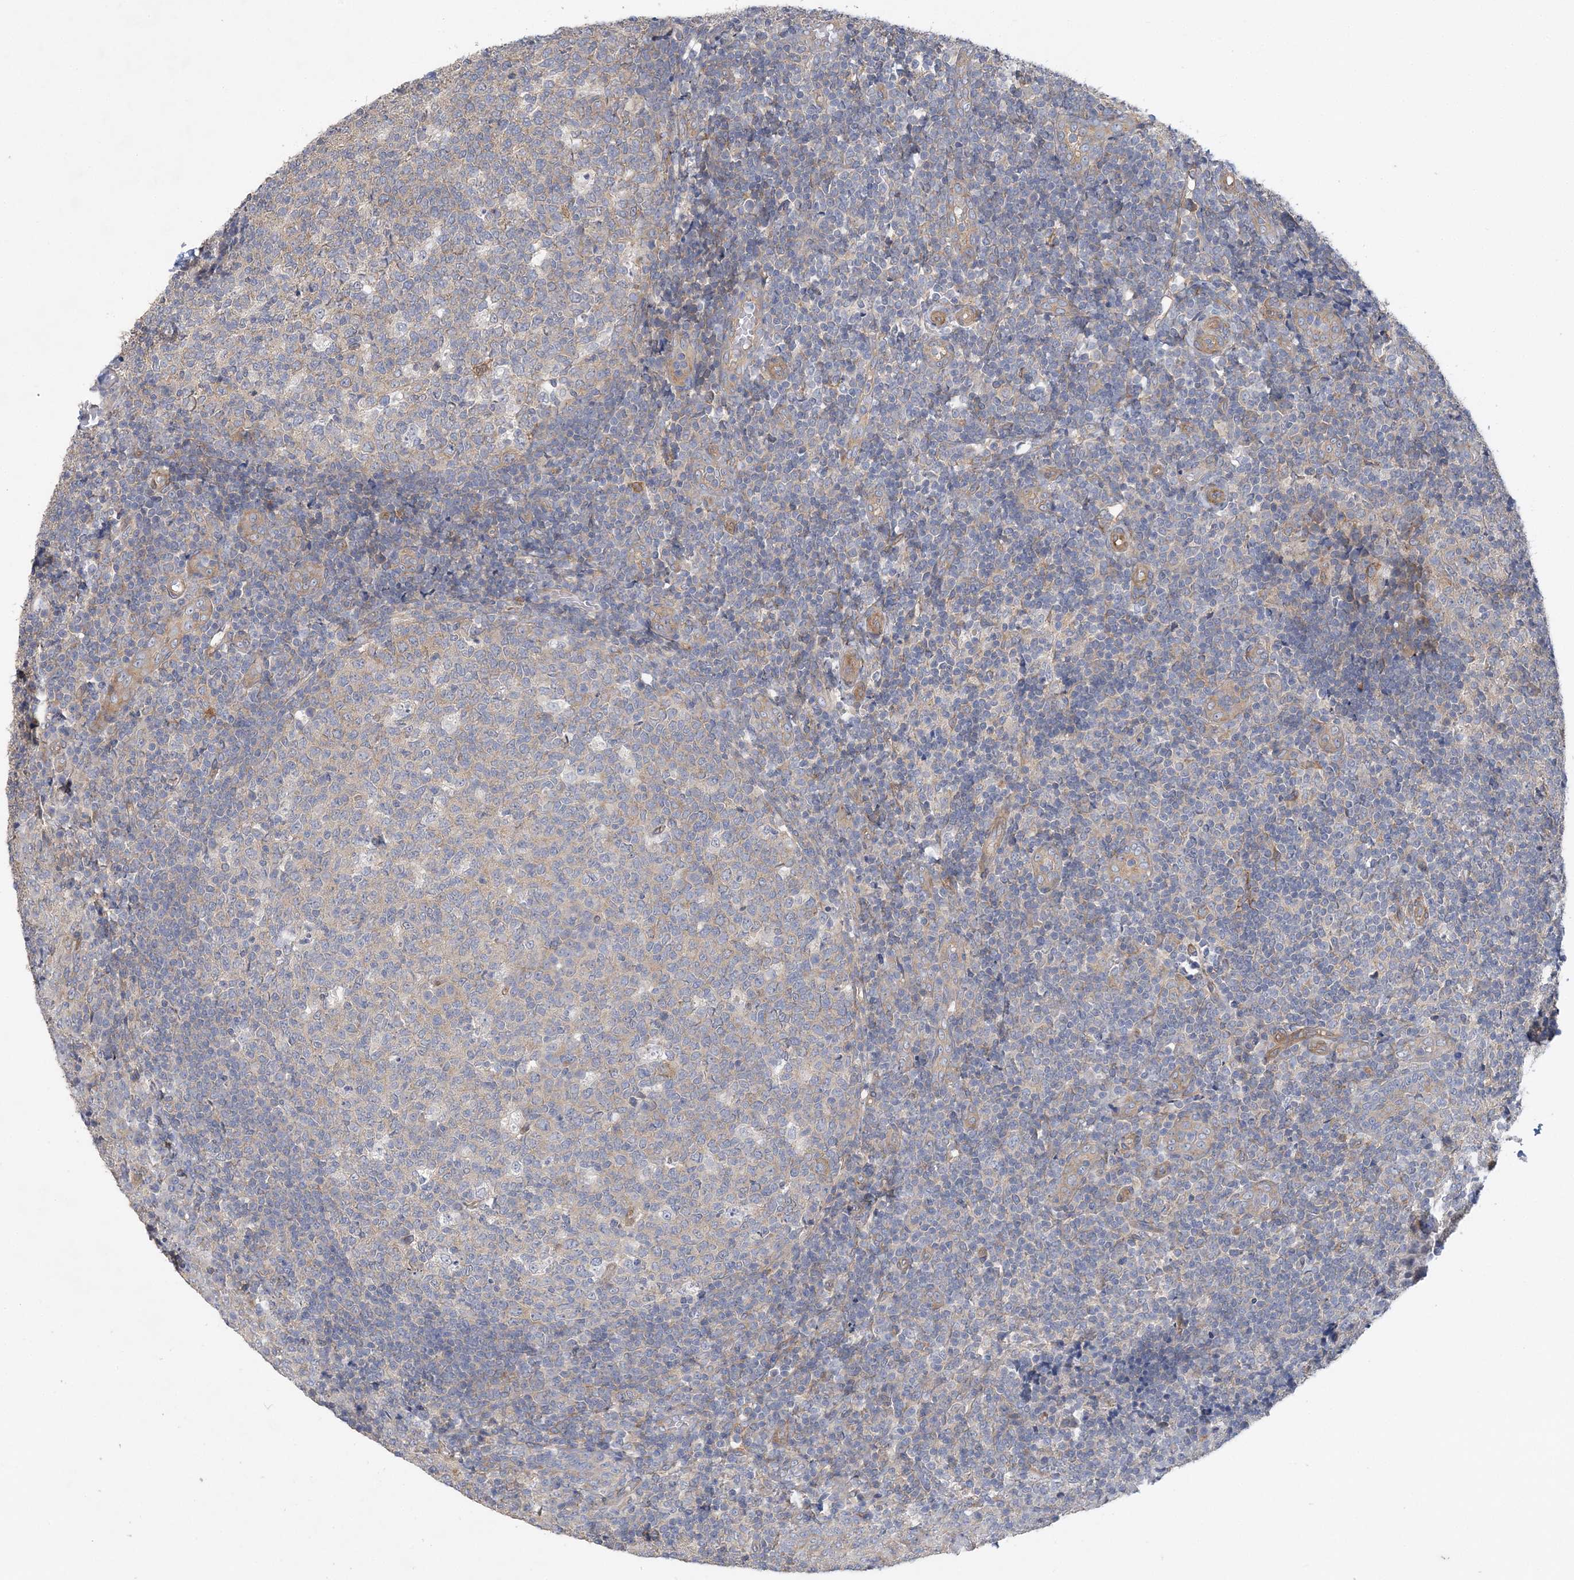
{"staining": {"intensity": "negative", "quantity": "none", "location": "none"}, "tissue": "tonsil", "cell_type": "Germinal center cells", "image_type": "normal", "snomed": [{"axis": "morphology", "description": "Normal tissue, NOS"}, {"axis": "topography", "description": "Tonsil"}], "caption": "A histopathology image of tonsil stained for a protein shows no brown staining in germinal center cells. The staining is performed using DAB brown chromogen with nuclei counter-stained in using hematoxylin.", "gene": "MAP4K5", "patient": {"sex": "female", "age": 19}}